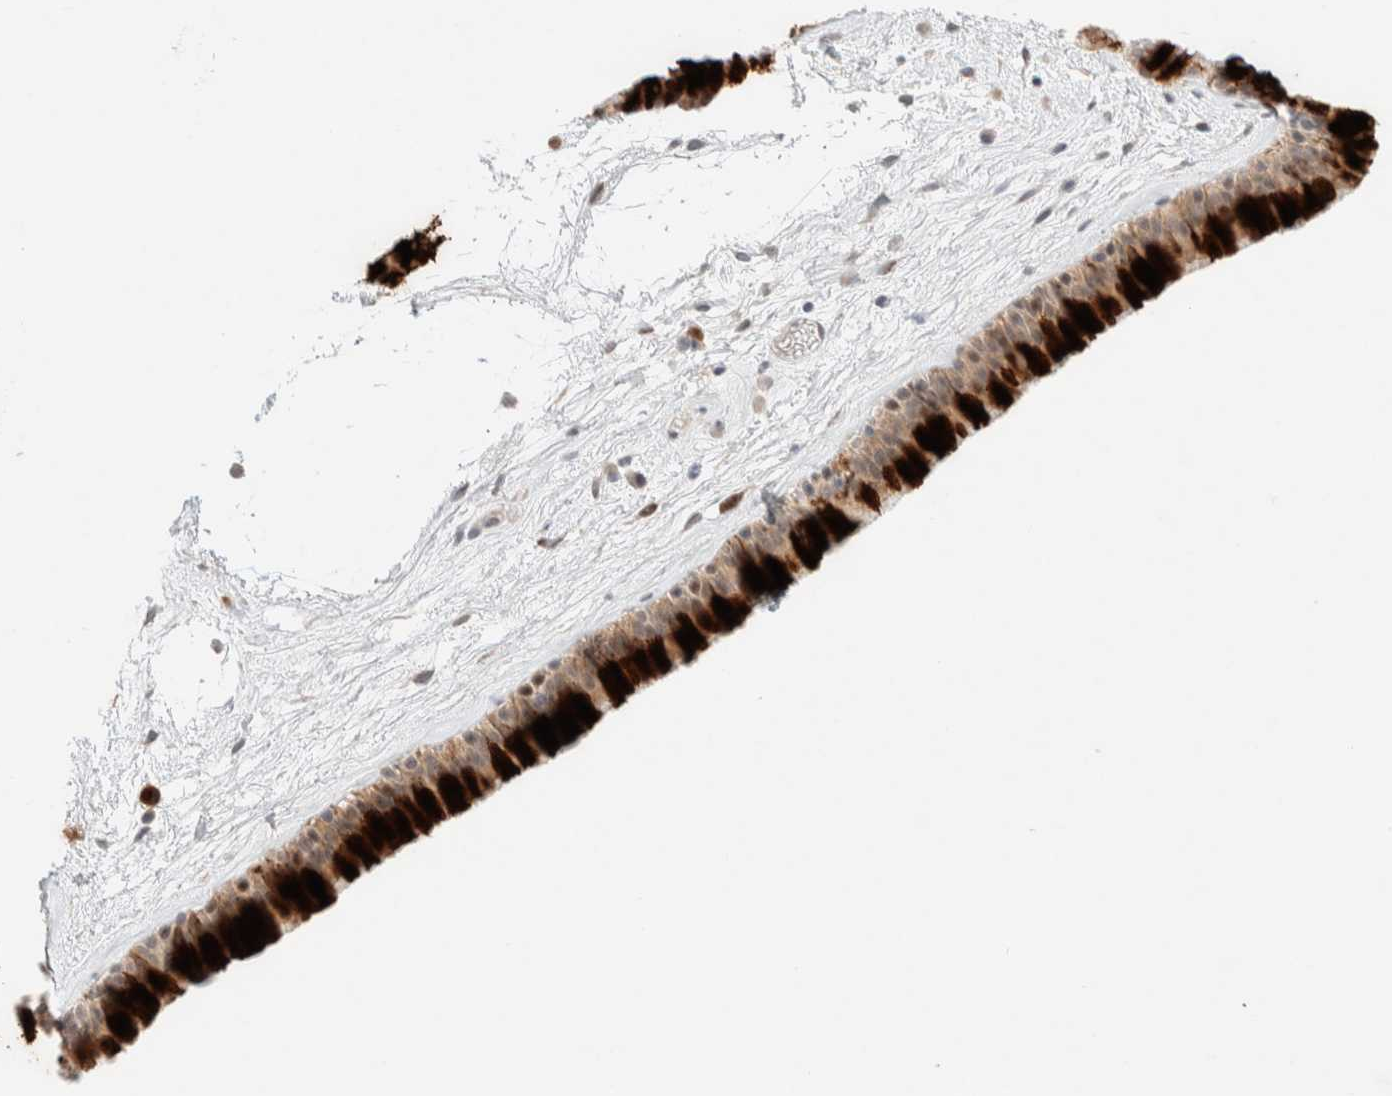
{"staining": {"intensity": "strong", "quantity": "25%-75%", "location": "cytoplasmic/membranous"}, "tissue": "nasopharynx", "cell_type": "Respiratory epithelial cells", "image_type": "normal", "snomed": [{"axis": "morphology", "description": "Normal tissue, NOS"}, {"axis": "morphology", "description": "Inflammation, NOS"}, {"axis": "topography", "description": "Nasopharynx"}], "caption": "A photomicrograph of human nasopharynx stained for a protein demonstrates strong cytoplasmic/membranous brown staining in respiratory epithelial cells.", "gene": "CHKA", "patient": {"sex": "male", "age": 48}}